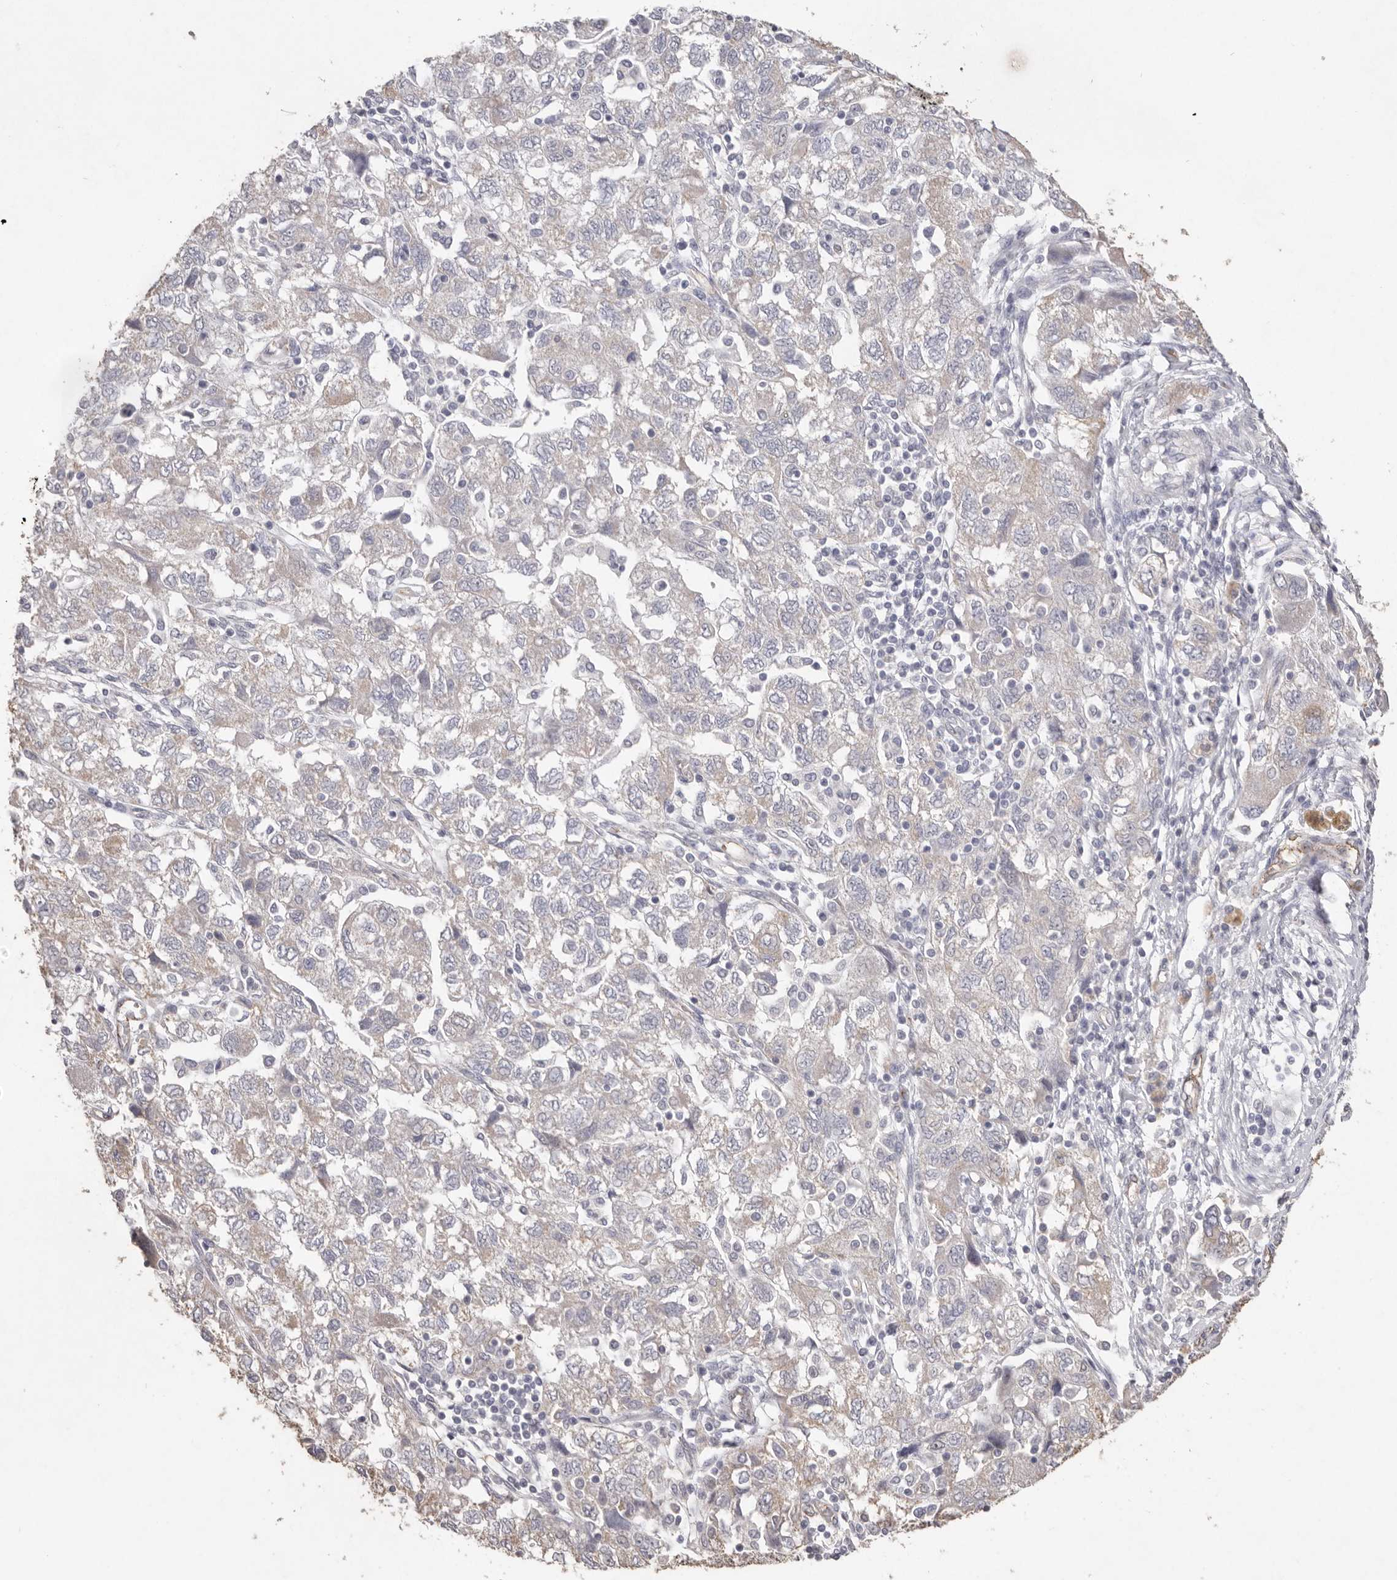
{"staining": {"intensity": "negative", "quantity": "none", "location": "none"}, "tissue": "ovarian cancer", "cell_type": "Tumor cells", "image_type": "cancer", "snomed": [{"axis": "morphology", "description": "Carcinoma, NOS"}, {"axis": "morphology", "description": "Cystadenocarcinoma, serous, NOS"}, {"axis": "topography", "description": "Ovary"}], "caption": "The immunohistochemistry photomicrograph has no significant staining in tumor cells of carcinoma (ovarian) tissue. (Immunohistochemistry (ihc), brightfield microscopy, high magnification).", "gene": "ZYG11B", "patient": {"sex": "female", "age": 69}}